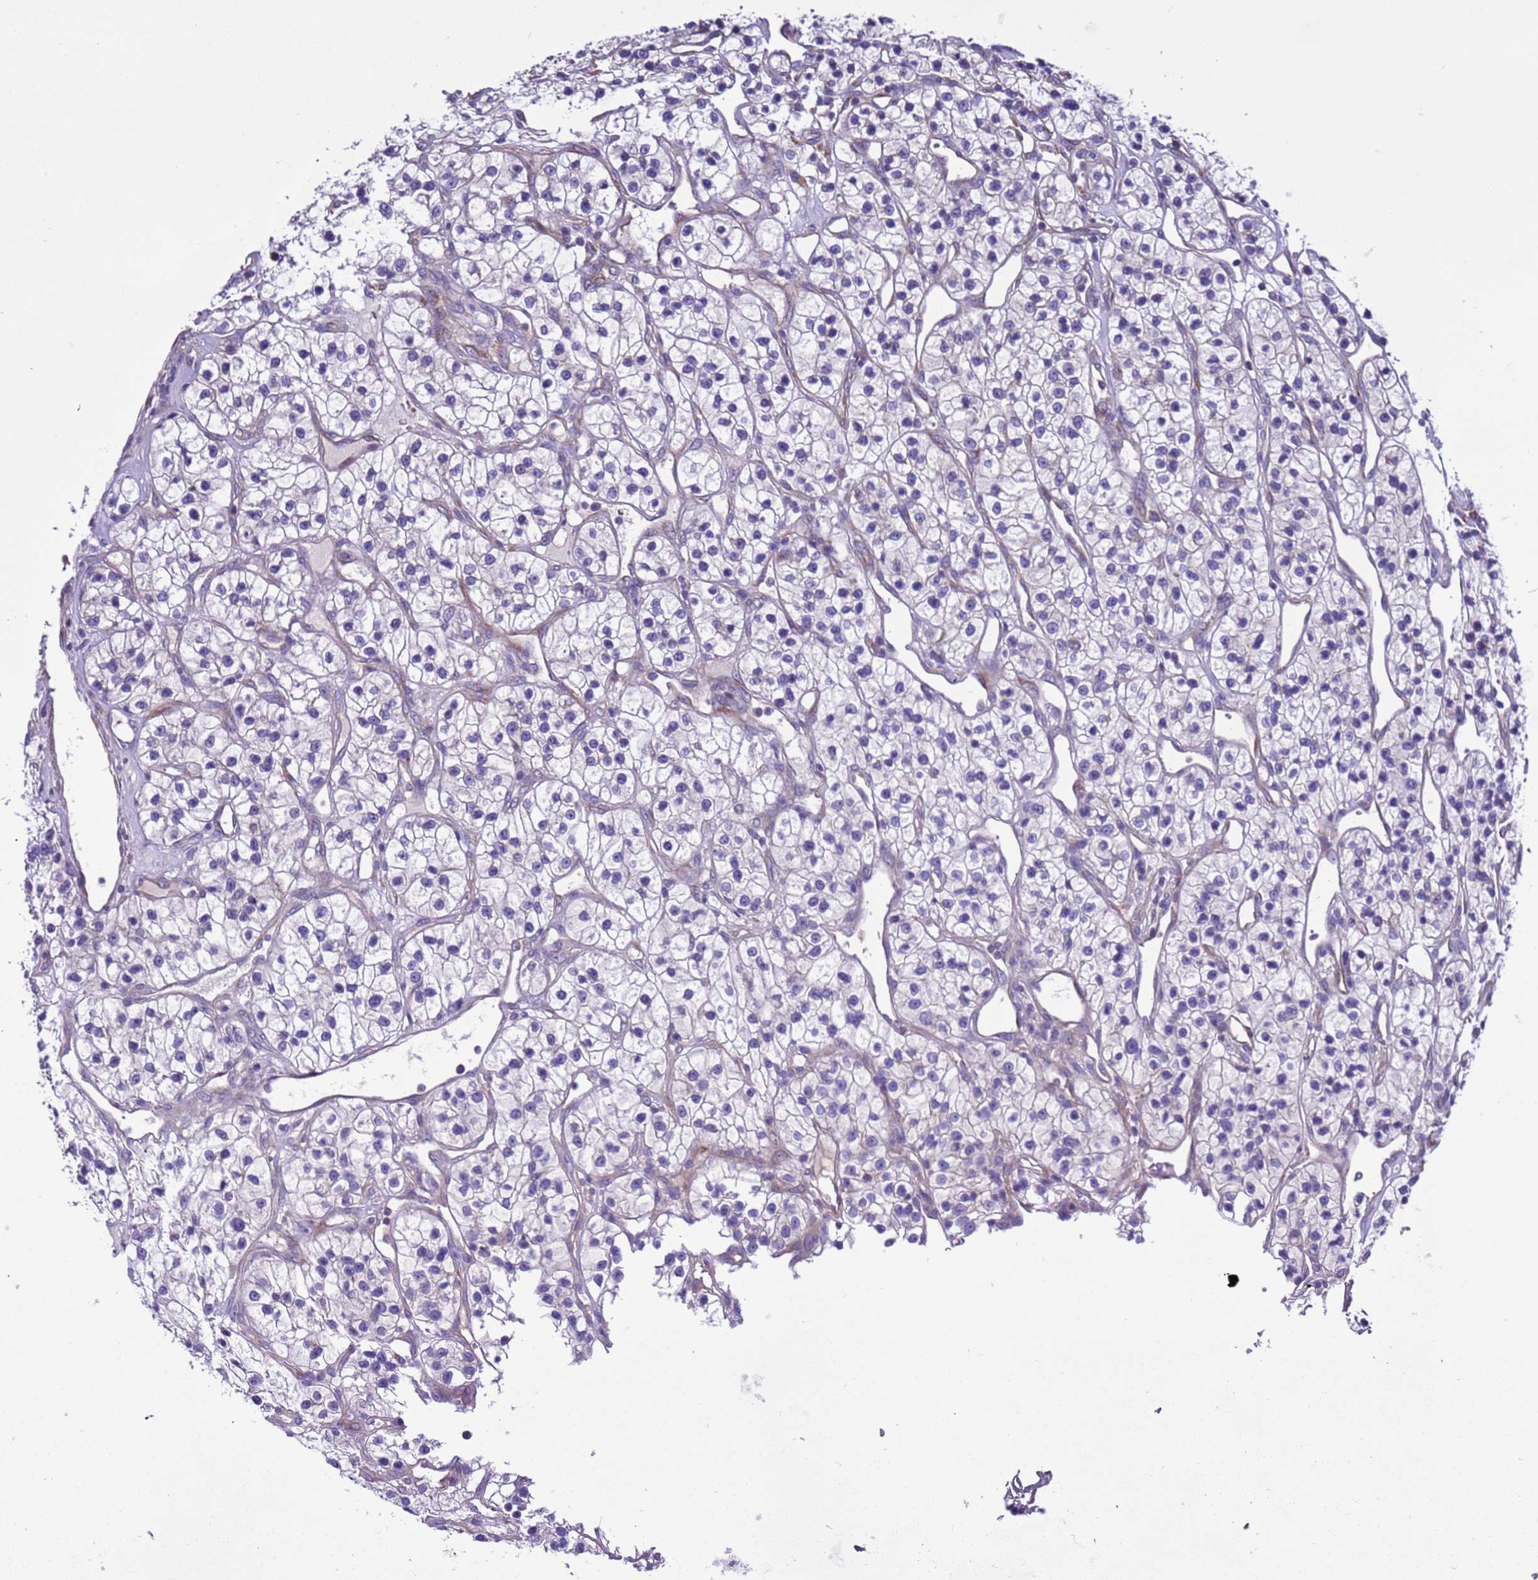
{"staining": {"intensity": "negative", "quantity": "none", "location": "none"}, "tissue": "renal cancer", "cell_type": "Tumor cells", "image_type": "cancer", "snomed": [{"axis": "morphology", "description": "Adenocarcinoma, NOS"}, {"axis": "topography", "description": "Kidney"}], "caption": "Tumor cells show no significant positivity in renal cancer (adenocarcinoma).", "gene": "KICS2", "patient": {"sex": "female", "age": 57}}